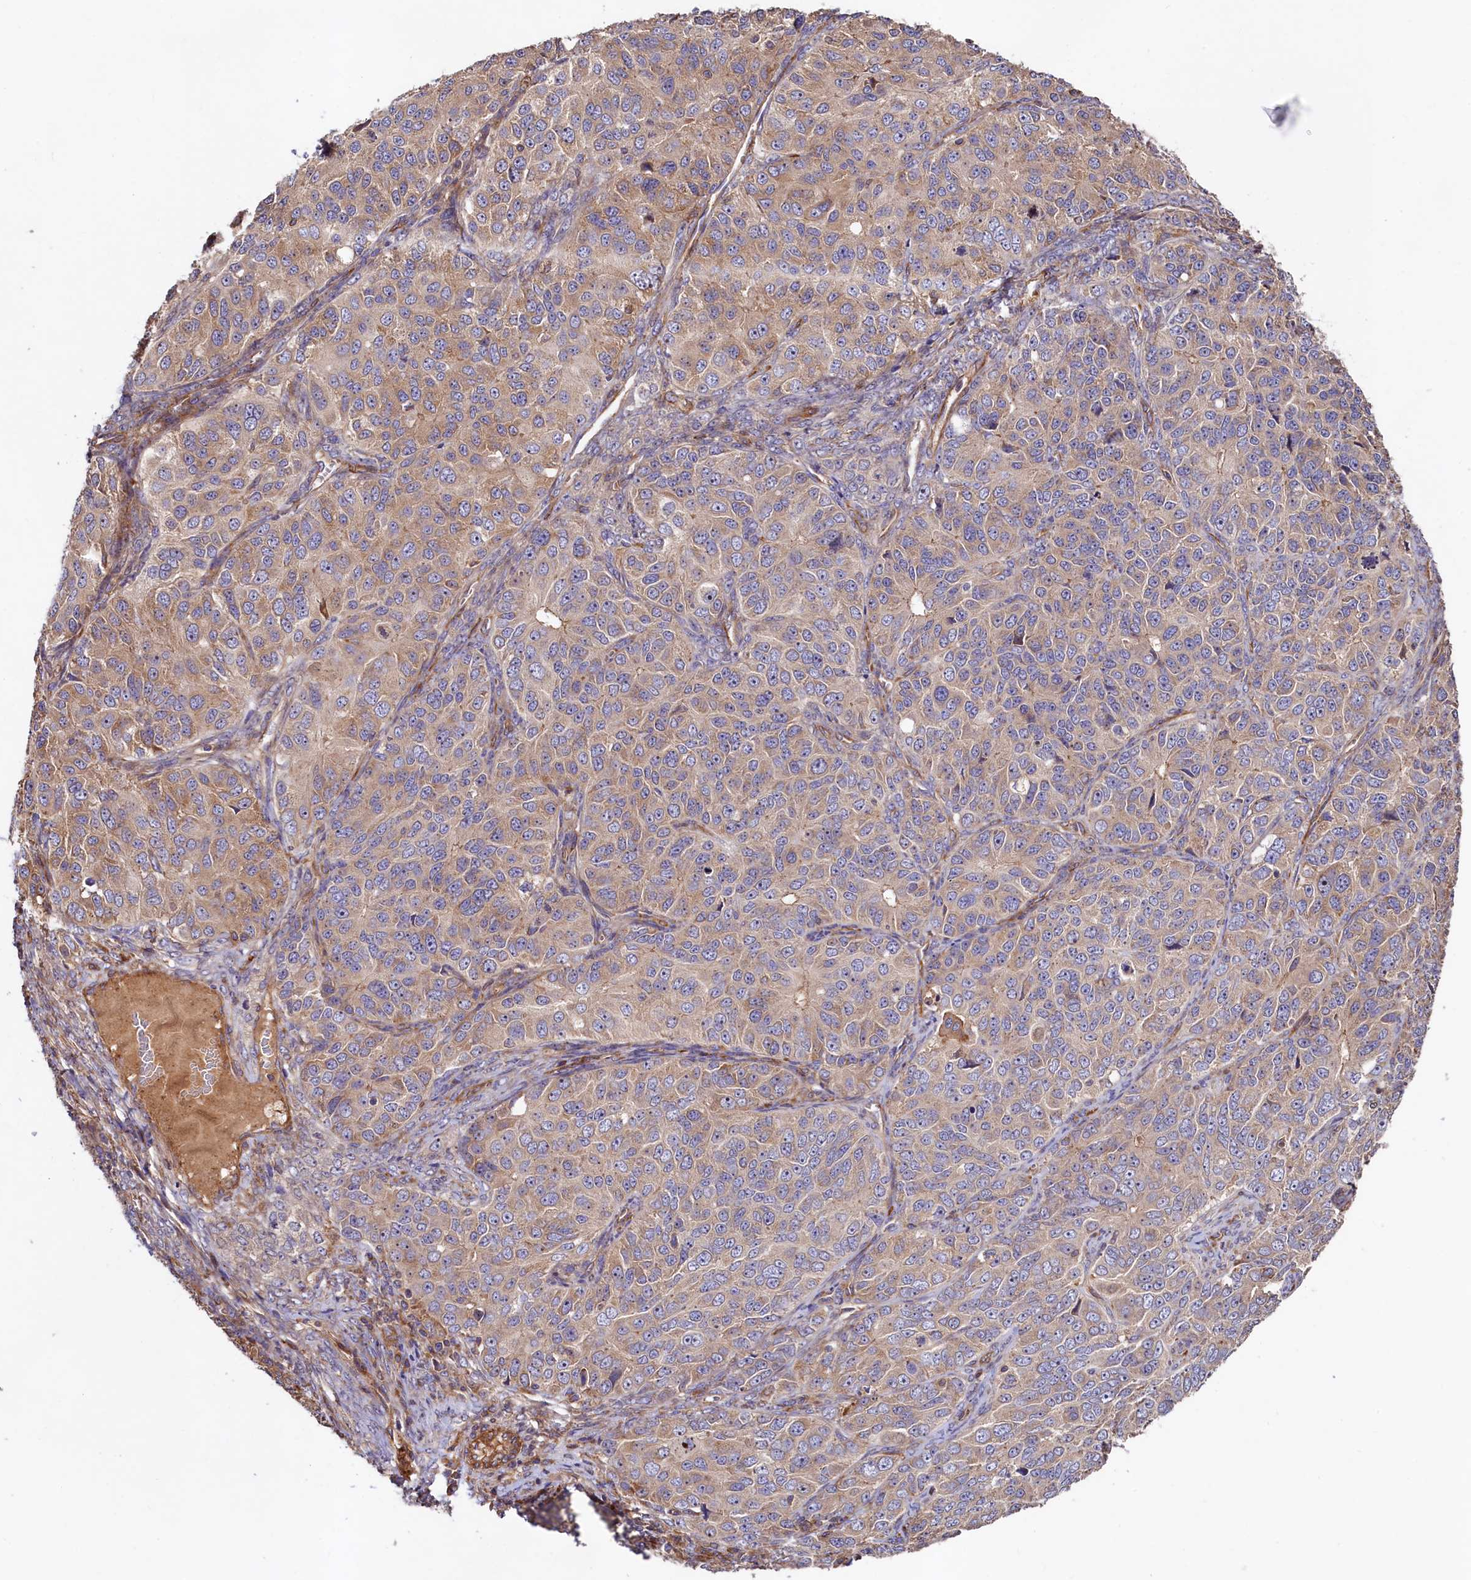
{"staining": {"intensity": "moderate", "quantity": "25%-75%", "location": "cytoplasmic/membranous"}, "tissue": "ovarian cancer", "cell_type": "Tumor cells", "image_type": "cancer", "snomed": [{"axis": "morphology", "description": "Carcinoma, endometroid"}, {"axis": "topography", "description": "Ovary"}], "caption": "Ovarian cancer (endometroid carcinoma) stained for a protein reveals moderate cytoplasmic/membranous positivity in tumor cells.", "gene": "KLHDC4", "patient": {"sex": "female", "age": 51}}